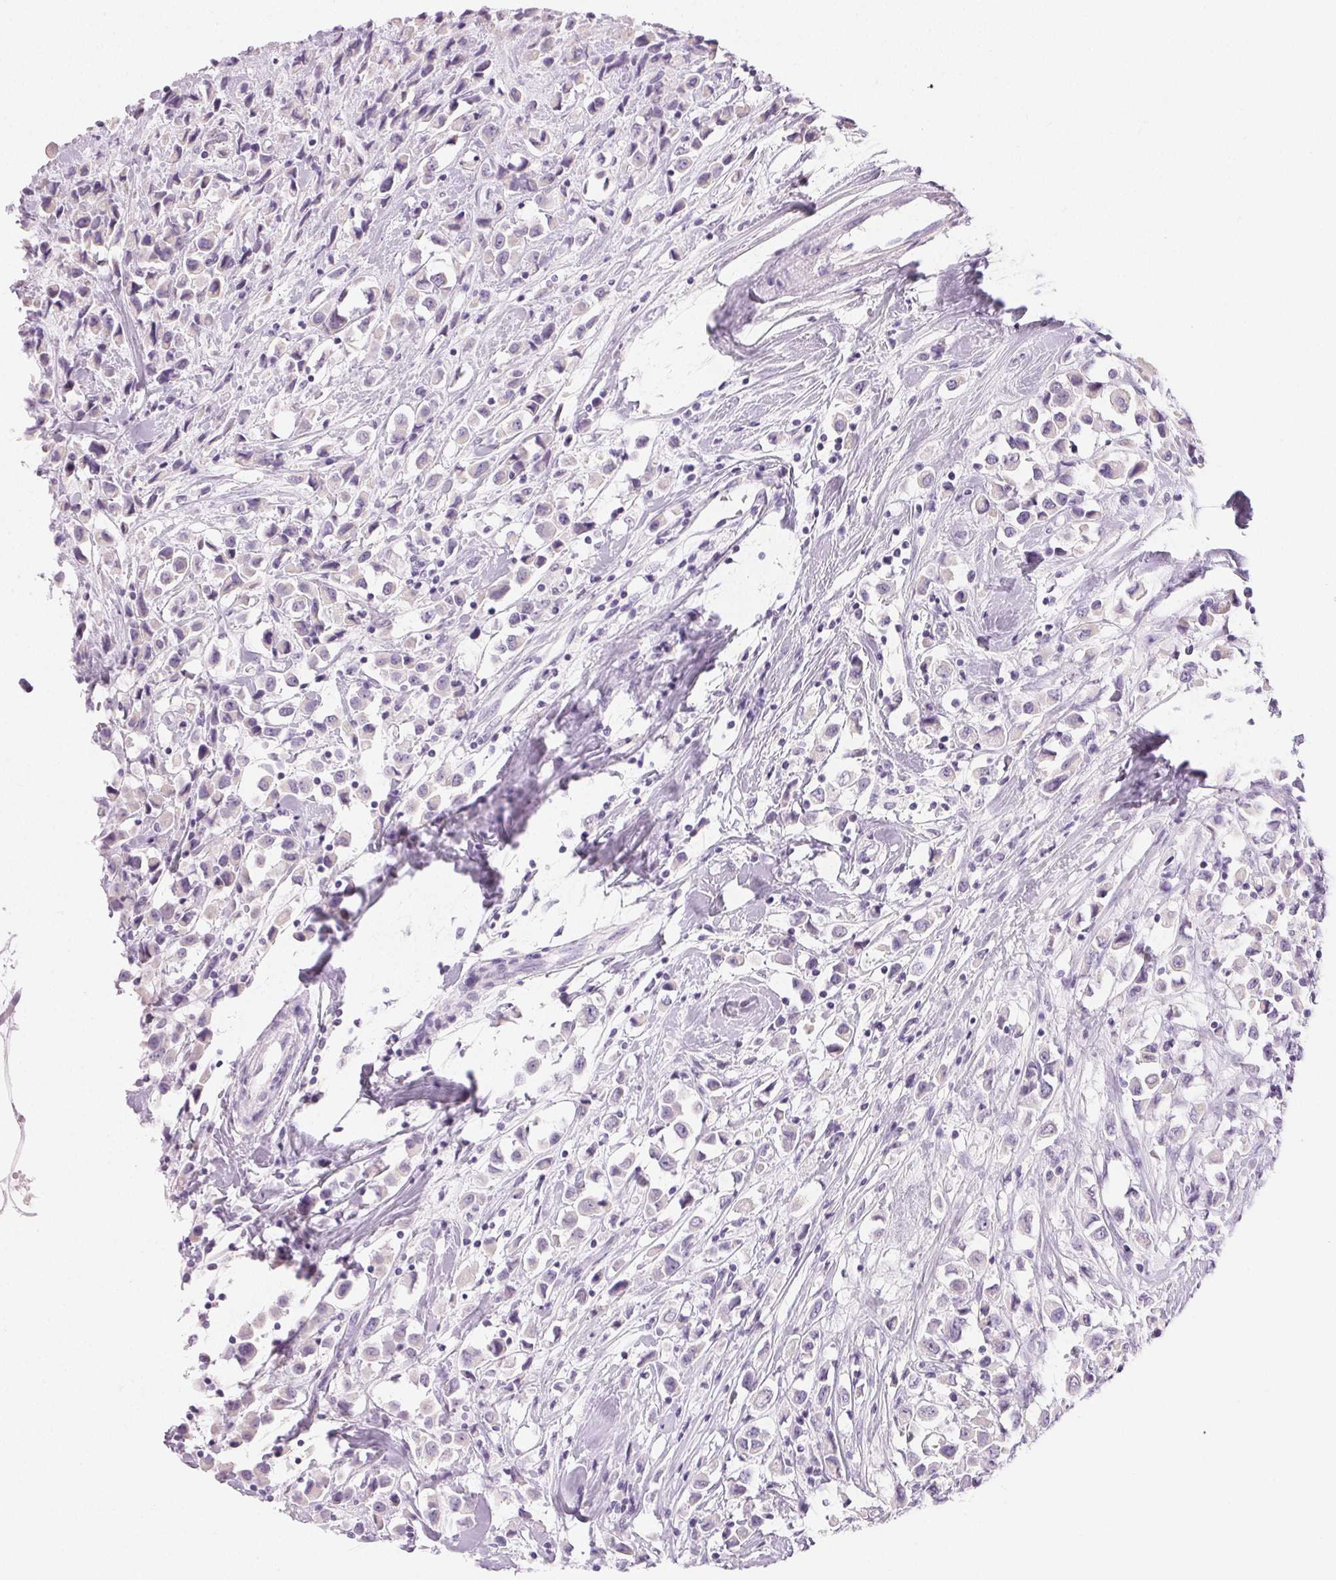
{"staining": {"intensity": "negative", "quantity": "none", "location": "none"}, "tissue": "breast cancer", "cell_type": "Tumor cells", "image_type": "cancer", "snomed": [{"axis": "morphology", "description": "Duct carcinoma"}, {"axis": "topography", "description": "Breast"}], "caption": "This is a photomicrograph of IHC staining of invasive ductal carcinoma (breast), which shows no positivity in tumor cells.", "gene": "SFTPD", "patient": {"sex": "female", "age": 61}}